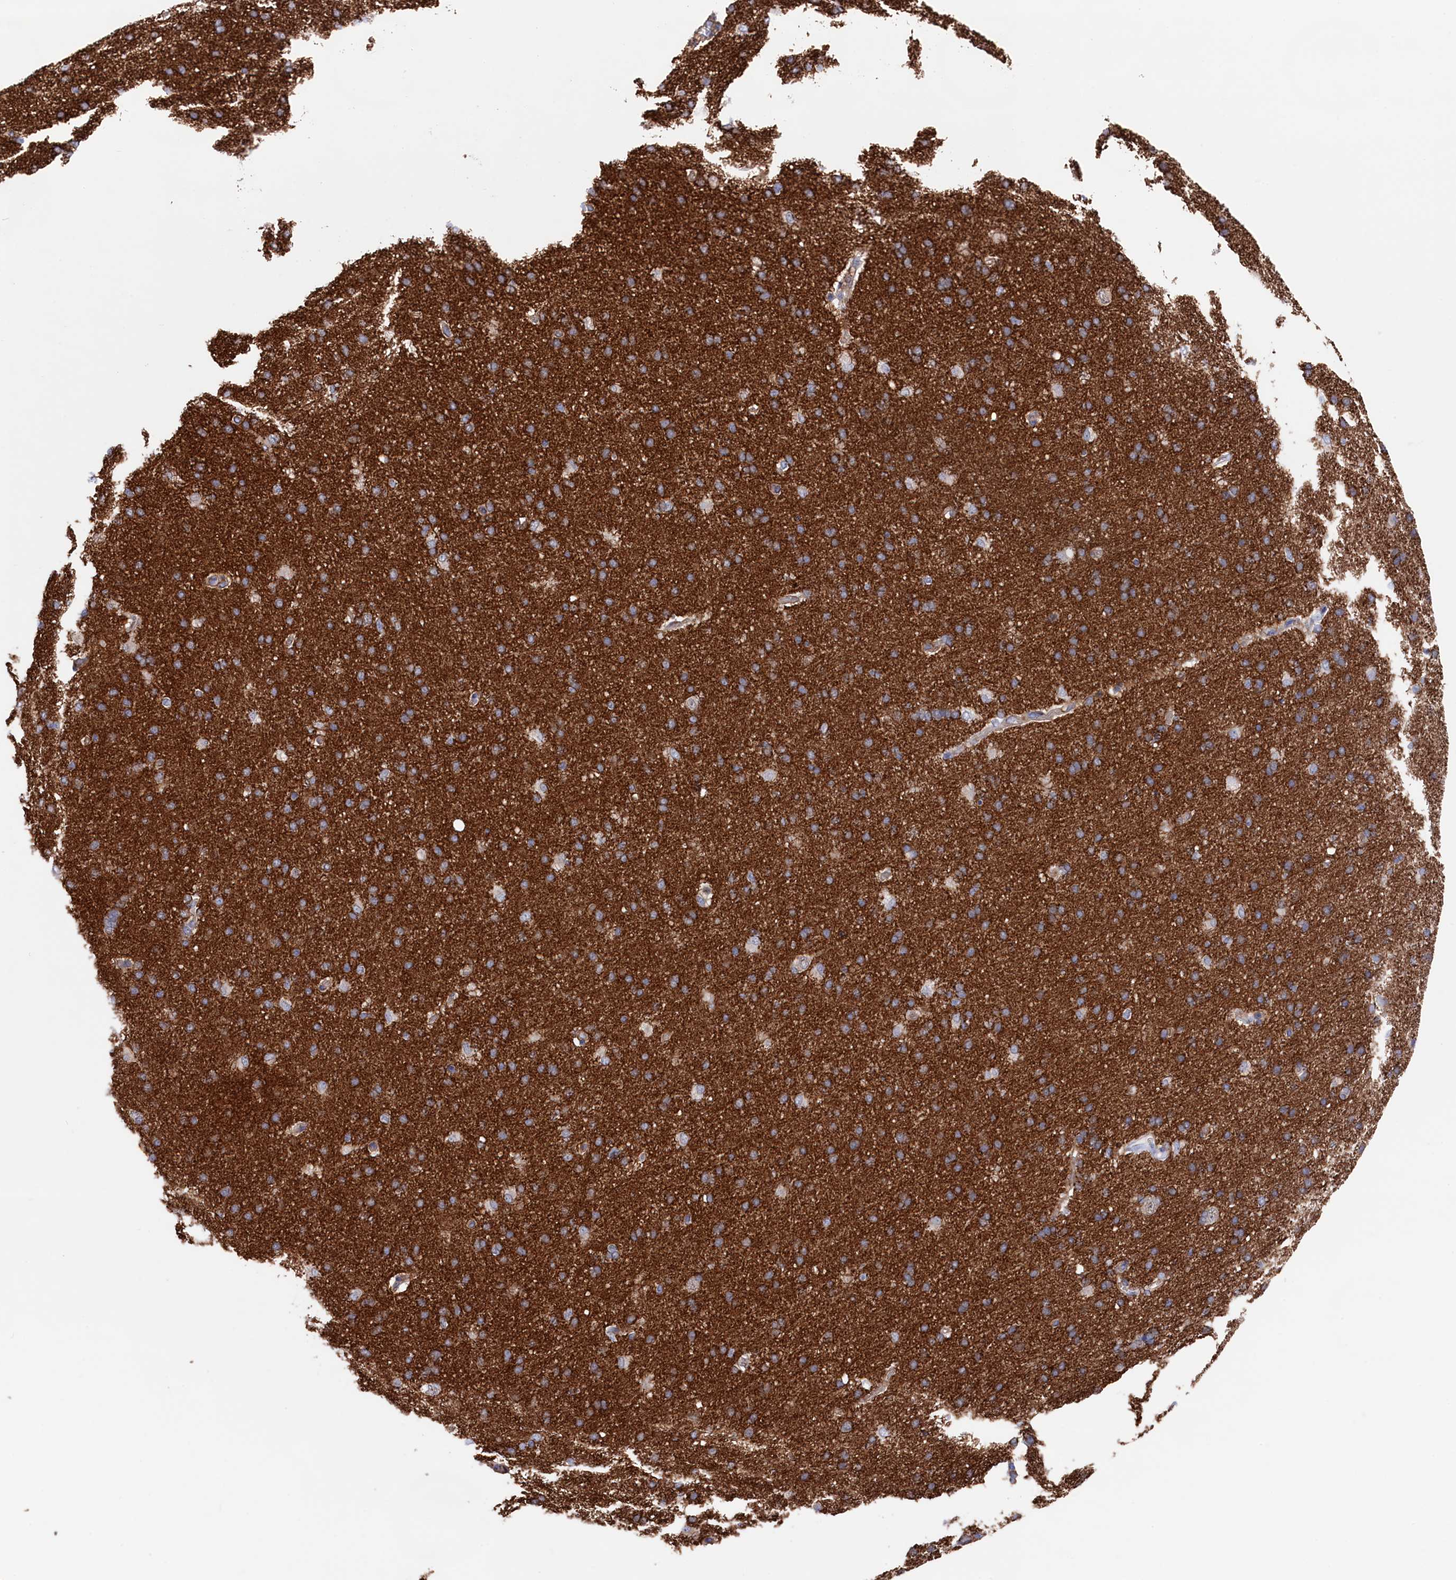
{"staining": {"intensity": "weak", "quantity": "25%-75%", "location": "cytoplasmic/membranous"}, "tissue": "cerebral cortex", "cell_type": "Endothelial cells", "image_type": "normal", "snomed": [{"axis": "morphology", "description": "Normal tissue, NOS"}, {"axis": "topography", "description": "Cerebral cortex"}], "caption": "The photomicrograph displays a brown stain indicating the presence of a protein in the cytoplasmic/membranous of endothelial cells in cerebral cortex.", "gene": "C12orf73", "patient": {"sex": "male", "age": 62}}